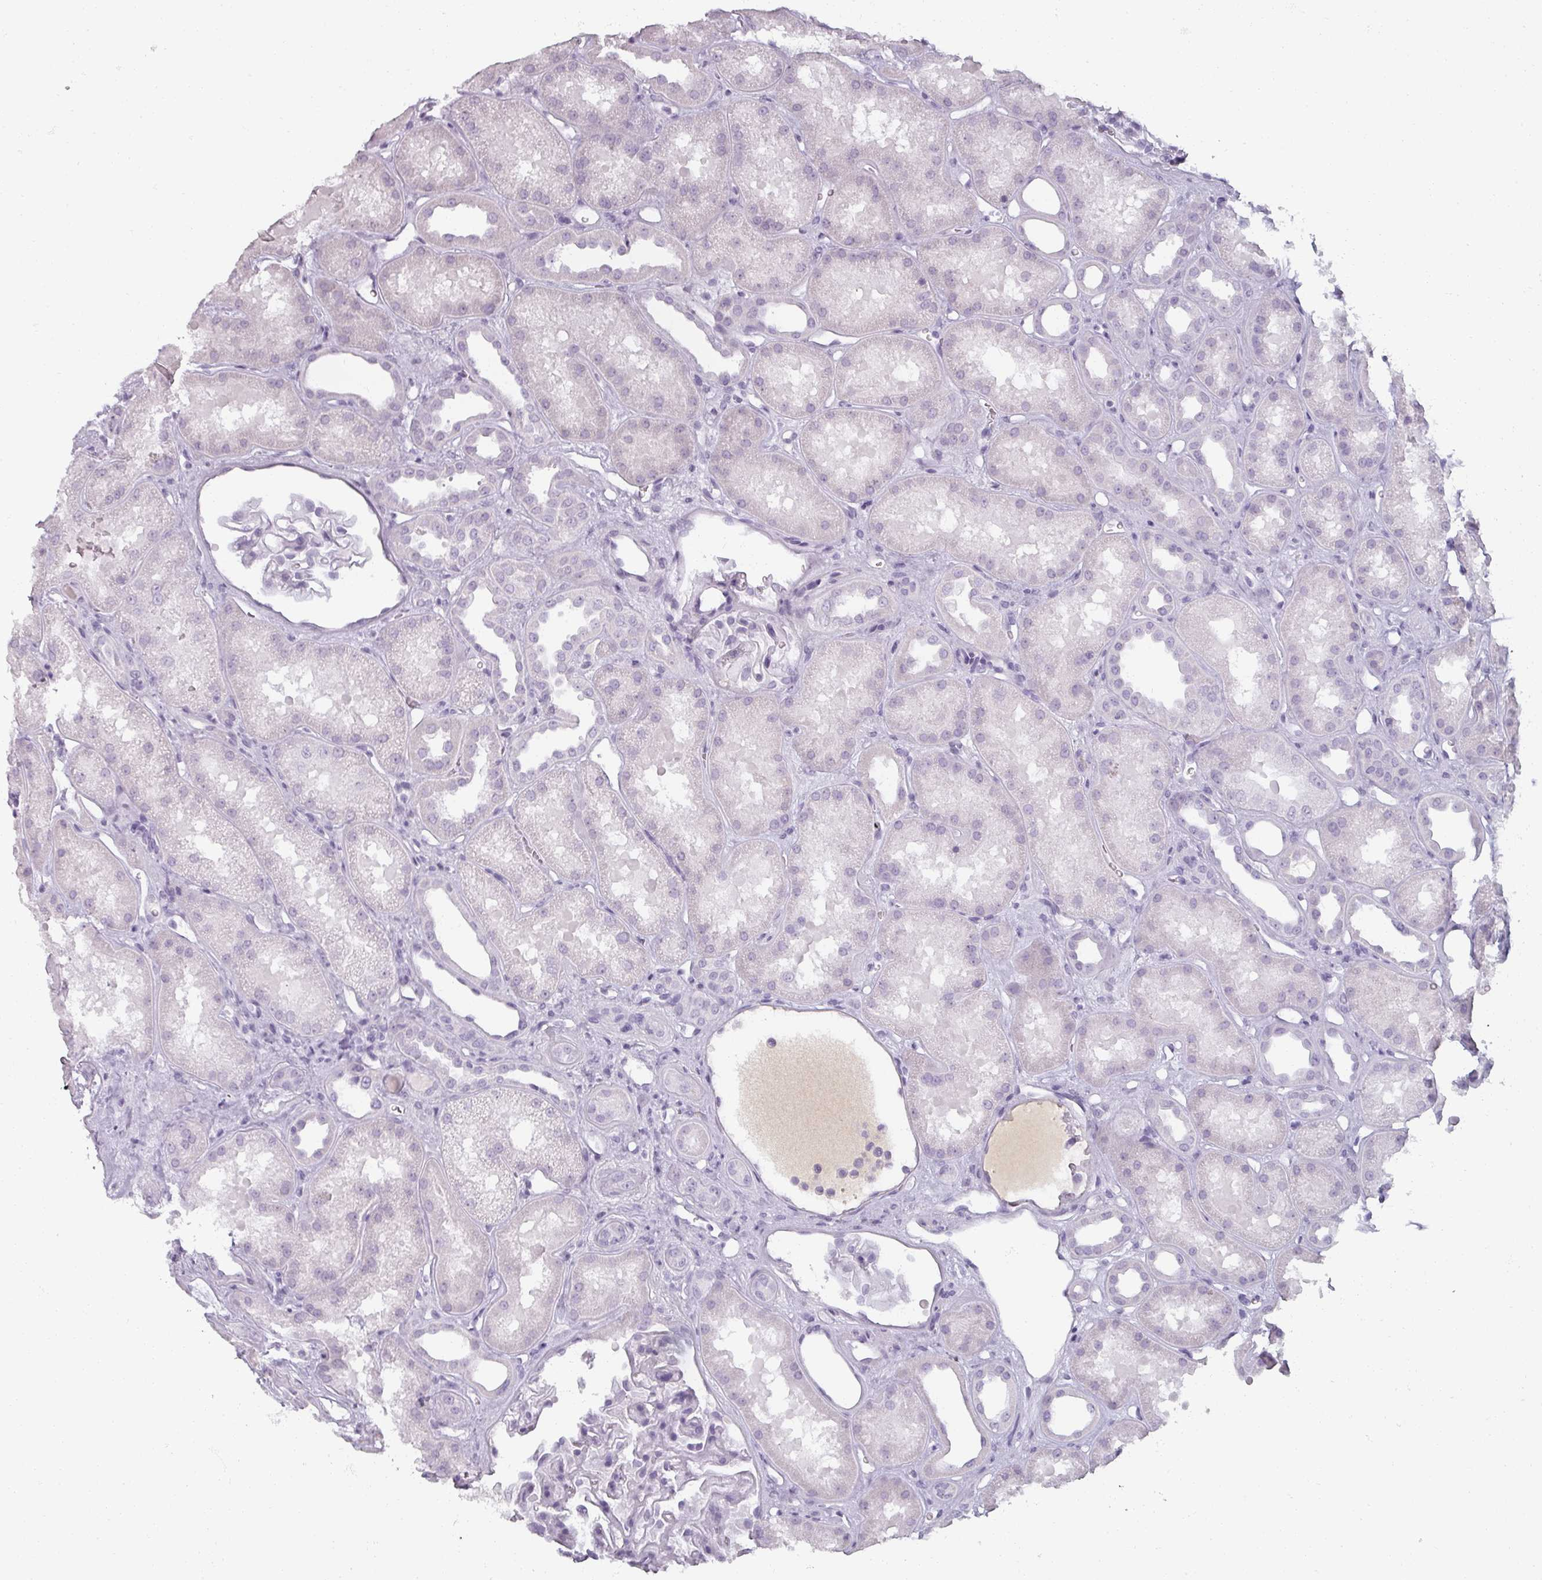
{"staining": {"intensity": "negative", "quantity": "none", "location": "none"}, "tissue": "kidney", "cell_type": "Cells in glomeruli", "image_type": "normal", "snomed": [{"axis": "morphology", "description": "Normal tissue, NOS"}, {"axis": "topography", "description": "Kidney"}], "caption": "DAB immunohistochemical staining of benign human kidney displays no significant staining in cells in glomeruli. (DAB (3,3'-diaminobenzidine) immunohistochemistry with hematoxylin counter stain).", "gene": "REG3A", "patient": {"sex": "male", "age": 61}}